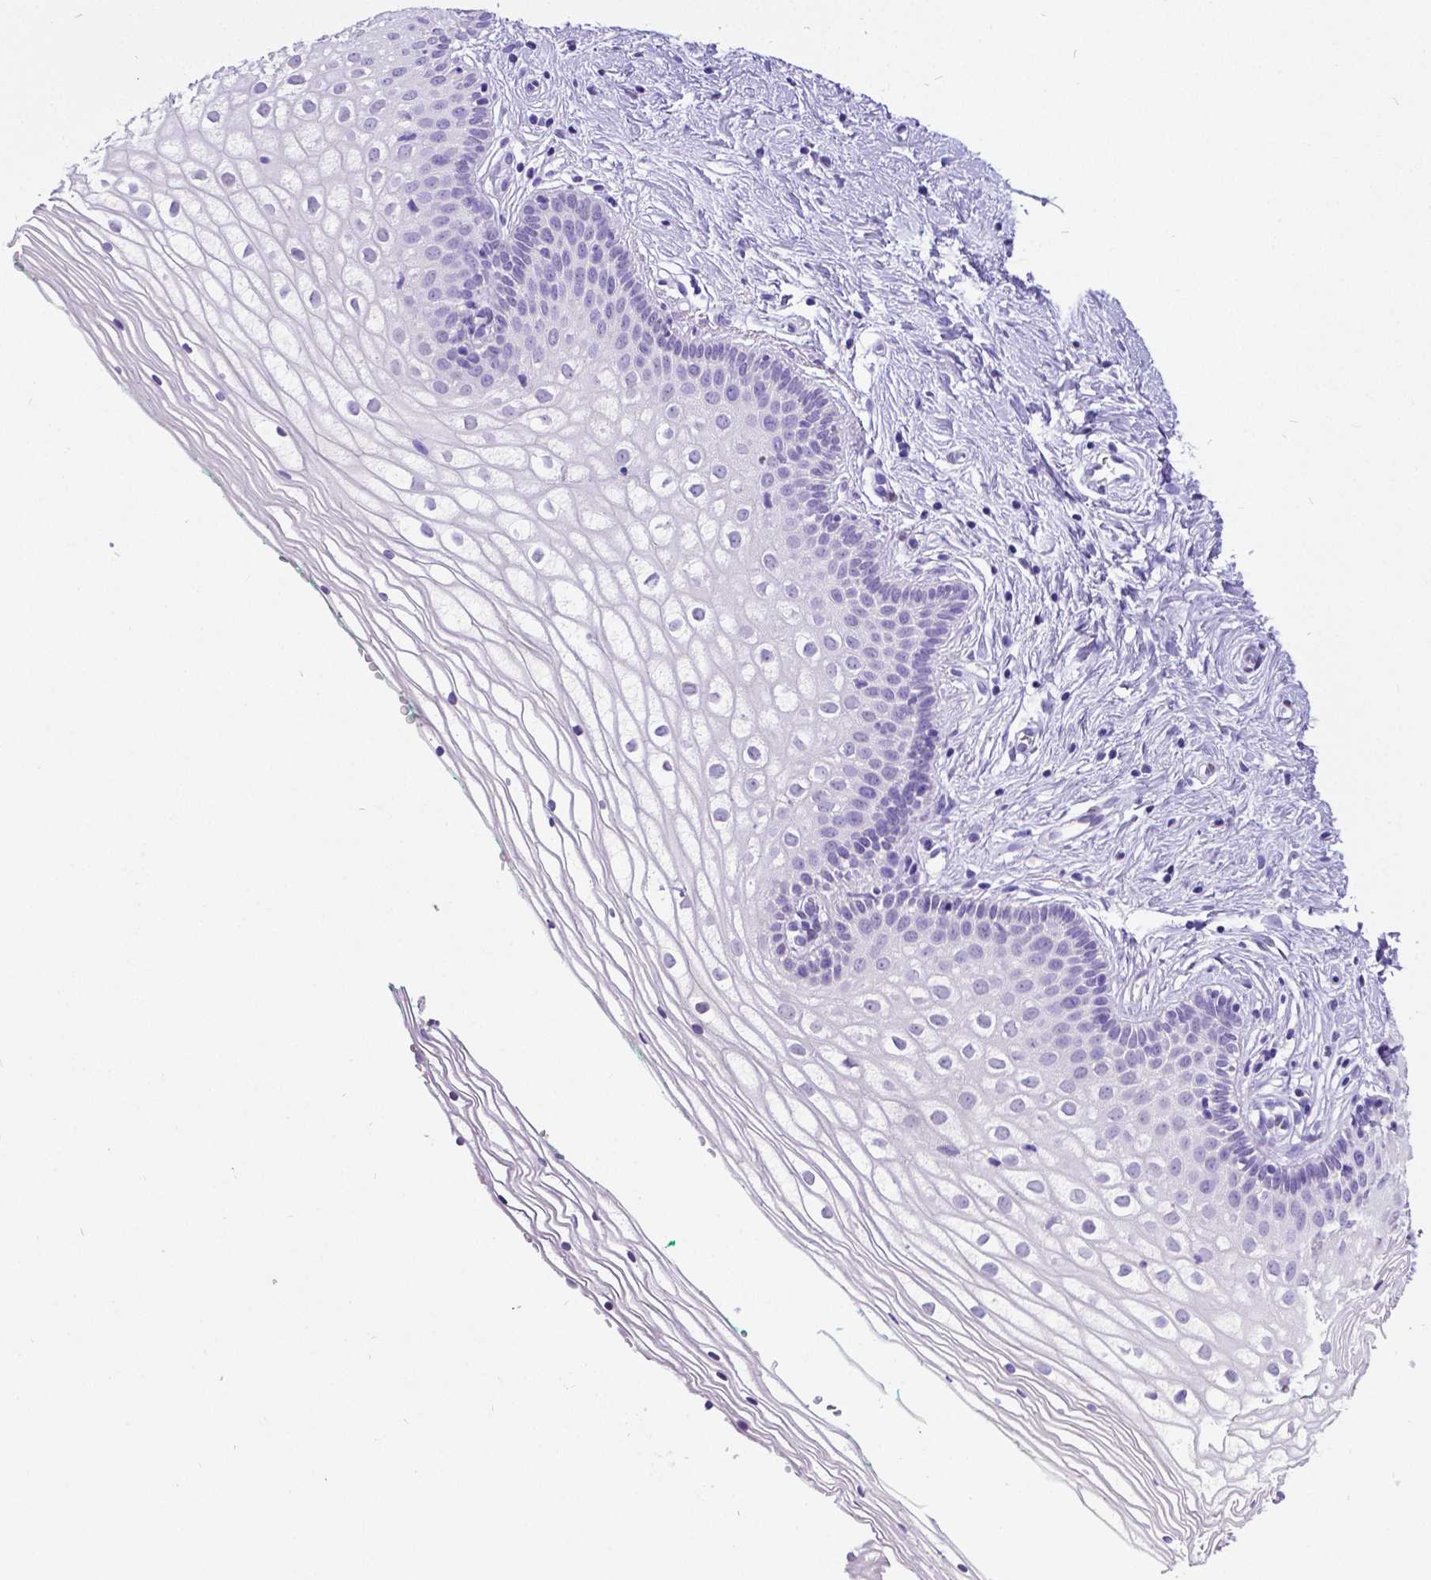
{"staining": {"intensity": "negative", "quantity": "none", "location": "none"}, "tissue": "vagina", "cell_type": "Squamous epithelial cells", "image_type": "normal", "snomed": [{"axis": "morphology", "description": "Normal tissue, NOS"}, {"axis": "topography", "description": "Vagina"}], "caption": "The histopathology image exhibits no staining of squamous epithelial cells in benign vagina. The staining was performed using DAB (3,3'-diaminobenzidine) to visualize the protein expression in brown, while the nuclei were stained in blue with hematoxylin (Magnification: 20x).", "gene": "SATB2", "patient": {"sex": "female", "age": 36}}